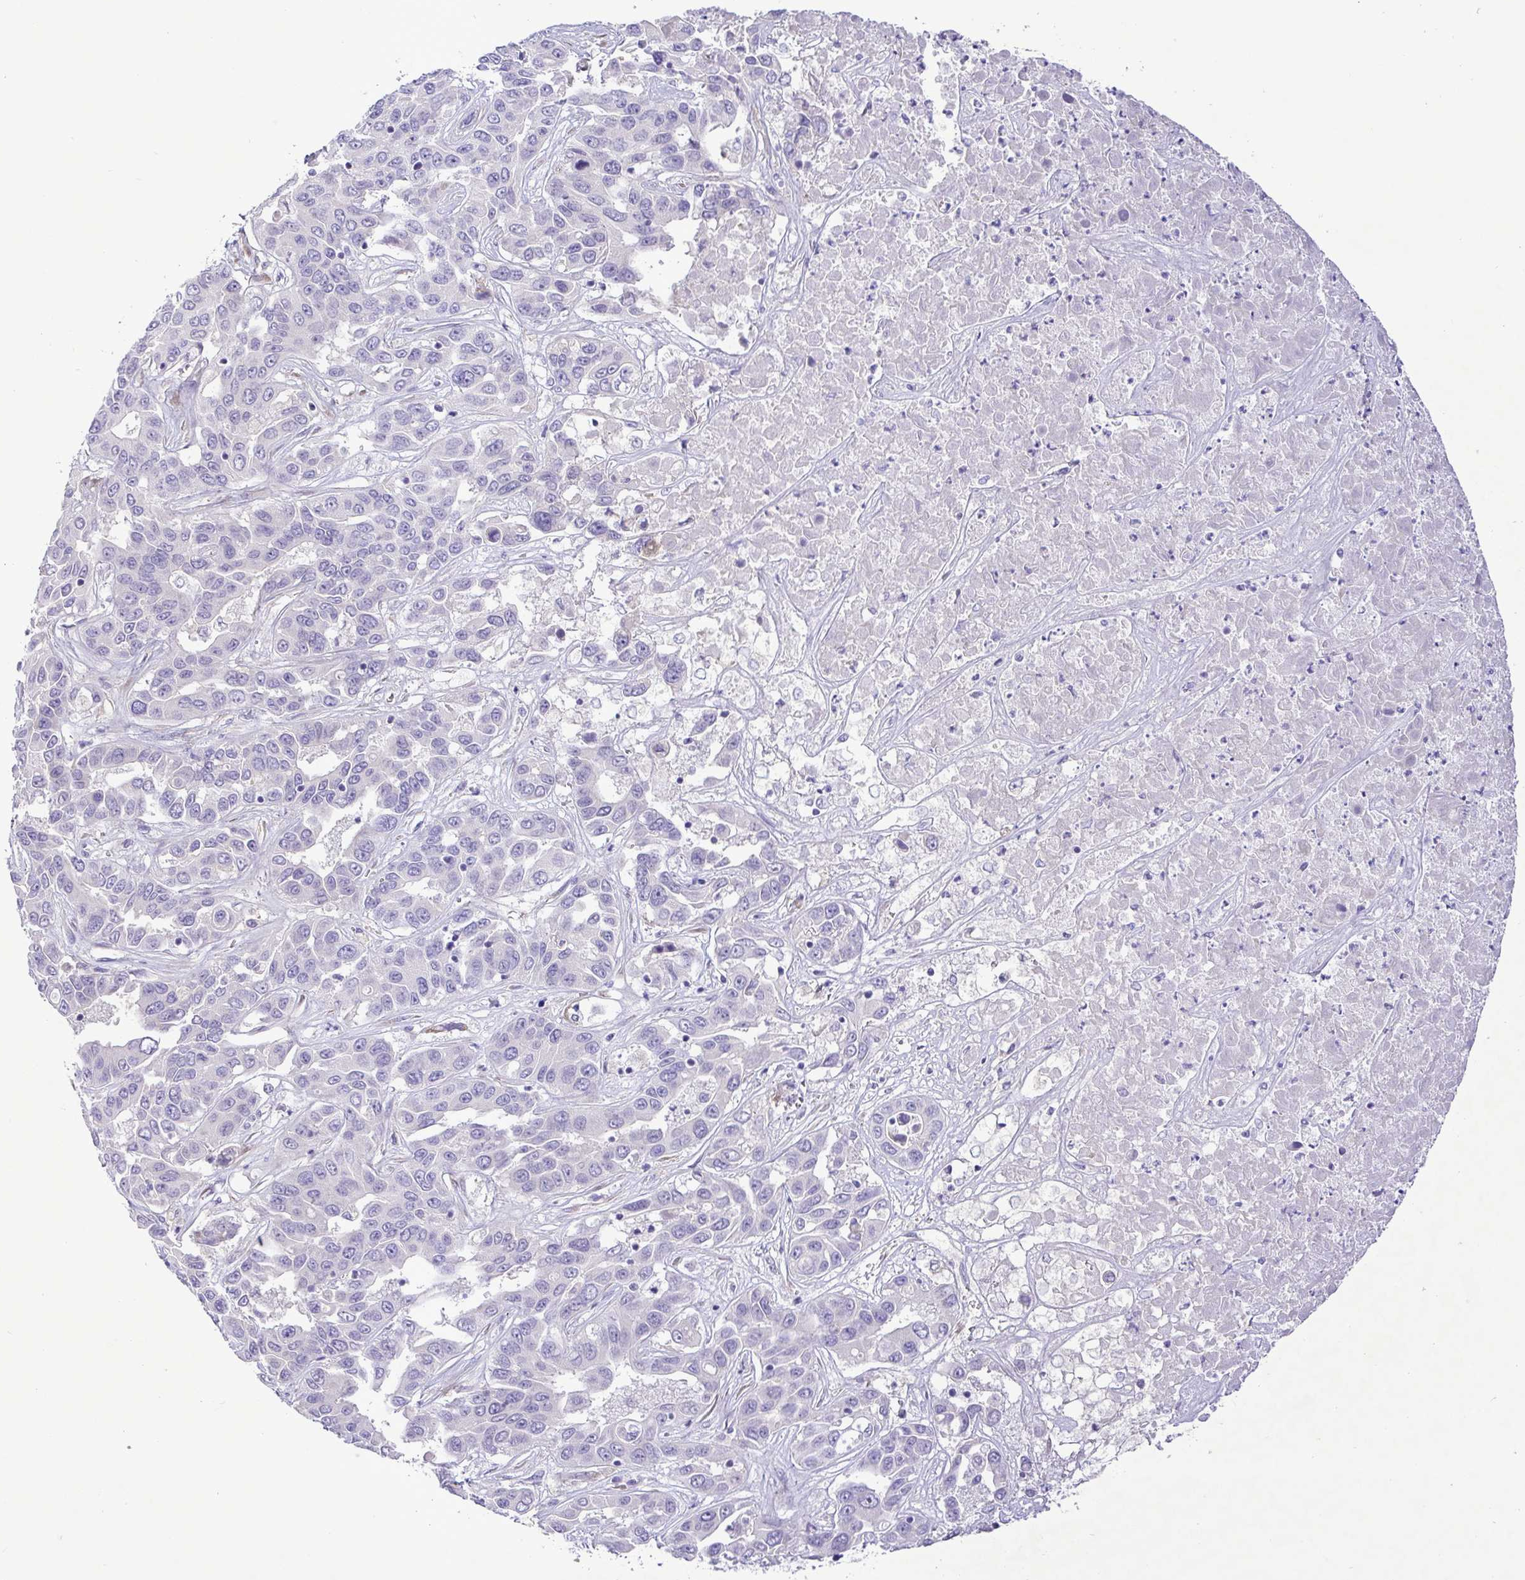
{"staining": {"intensity": "negative", "quantity": "none", "location": "none"}, "tissue": "liver cancer", "cell_type": "Tumor cells", "image_type": "cancer", "snomed": [{"axis": "morphology", "description": "Cholangiocarcinoma"}, {"axis": "topography", "description": "Liver"}], "caption": "The micrograph reveals no significant positivity in tumor cells of liver cancer.", "gene": "FAM86B1", "patient": {"sex": "female", "age": 52}}